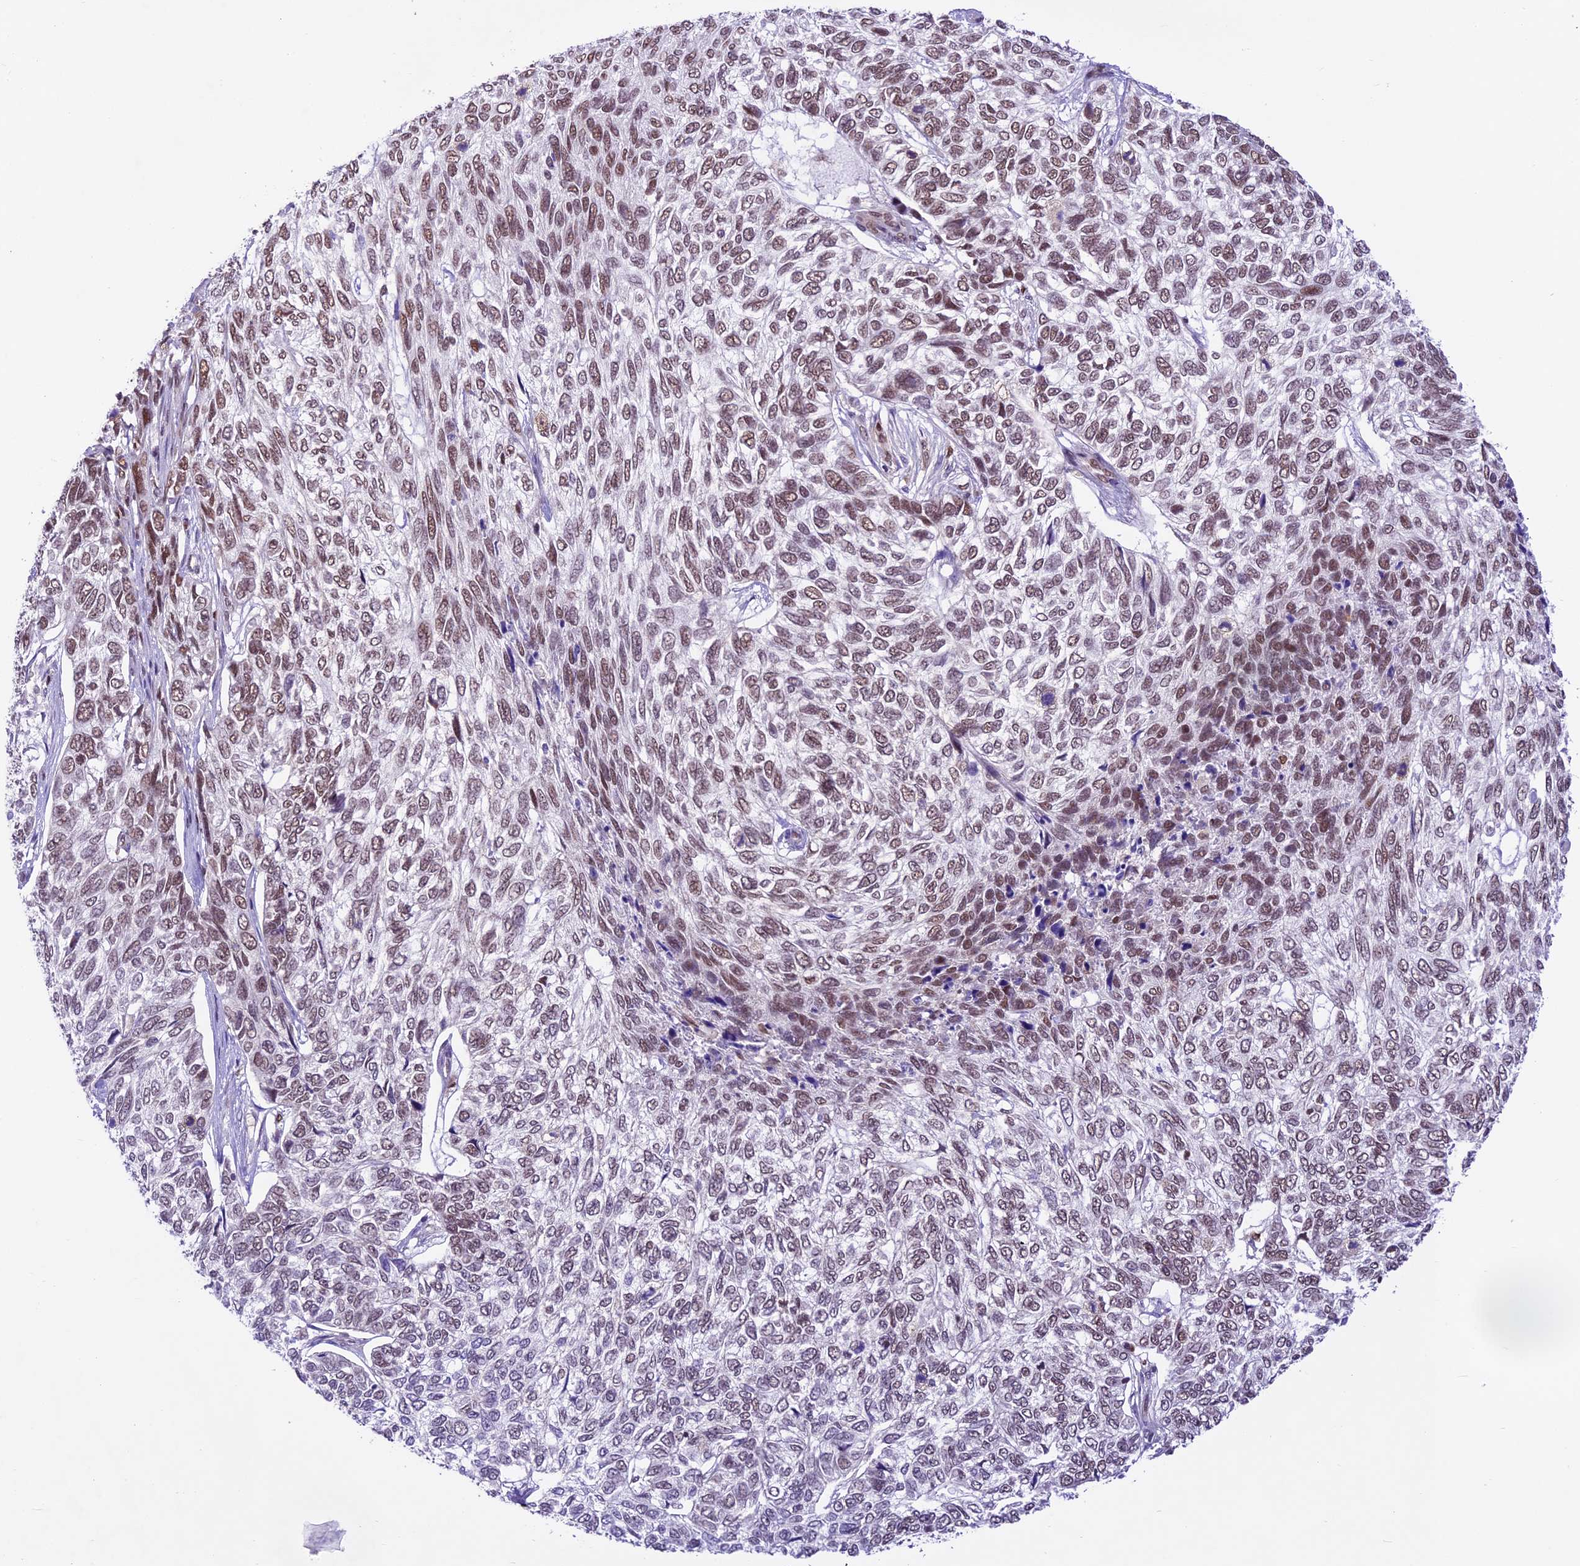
{"staining": {"intensity": "moderate", "quantity": "25%-75%", "location": "nuclear"}, "tissue": "skin cancer", "cell_type": "Tumor cells", "image_type": "cancer", "snomed": [{"axis": "morphology", "description": "Basal cell carcinoma"}, {"axis": "topography", "description": "Skin"}], "caption": "Immunohistochemical staining of skin basal cell carcinoma demonstrates medium levels of moderate nuclear protein positivity in approximately 25%-75% of tumor cells.", "gene": "SHKBP1", "patient": {"sex": "female", "age": 65}}